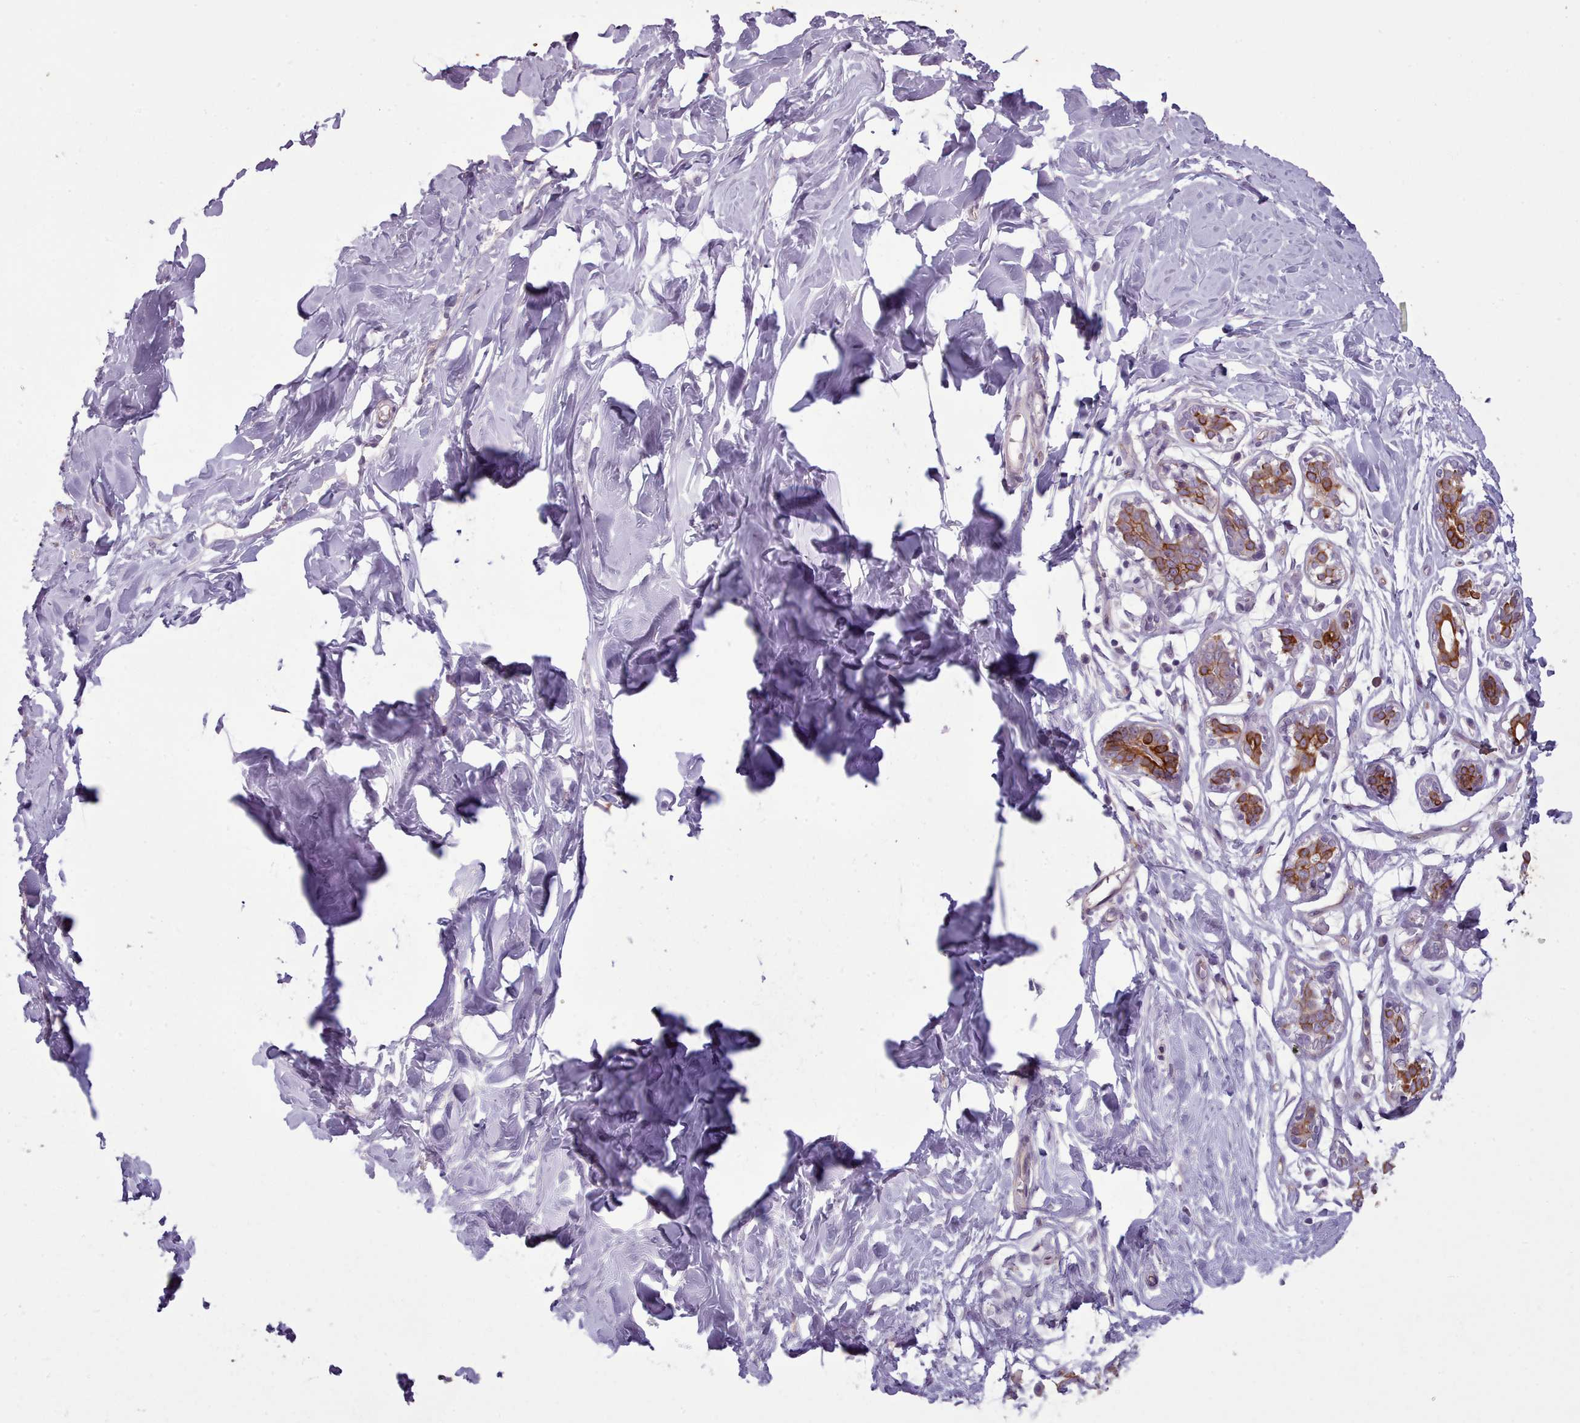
{"staining": {"intensity": "negative", "quantity": "none", "location": "none"}, "tissue": "breast", "cell_type": "Adipocytes", "image_type": "normal", "snomed": [{"axis": "morphology", "description": "Normal tissue, NOS"}, {"axis": "topography", "description": "Breast"}], "caption": "Adipocytes are negative for protein expression in normal human breast. (DAB (3,3'-diaminobenzidine) IHC, high magnification).", "gene": "PLD4", "patient": {"sex": "female", "age": 27}}